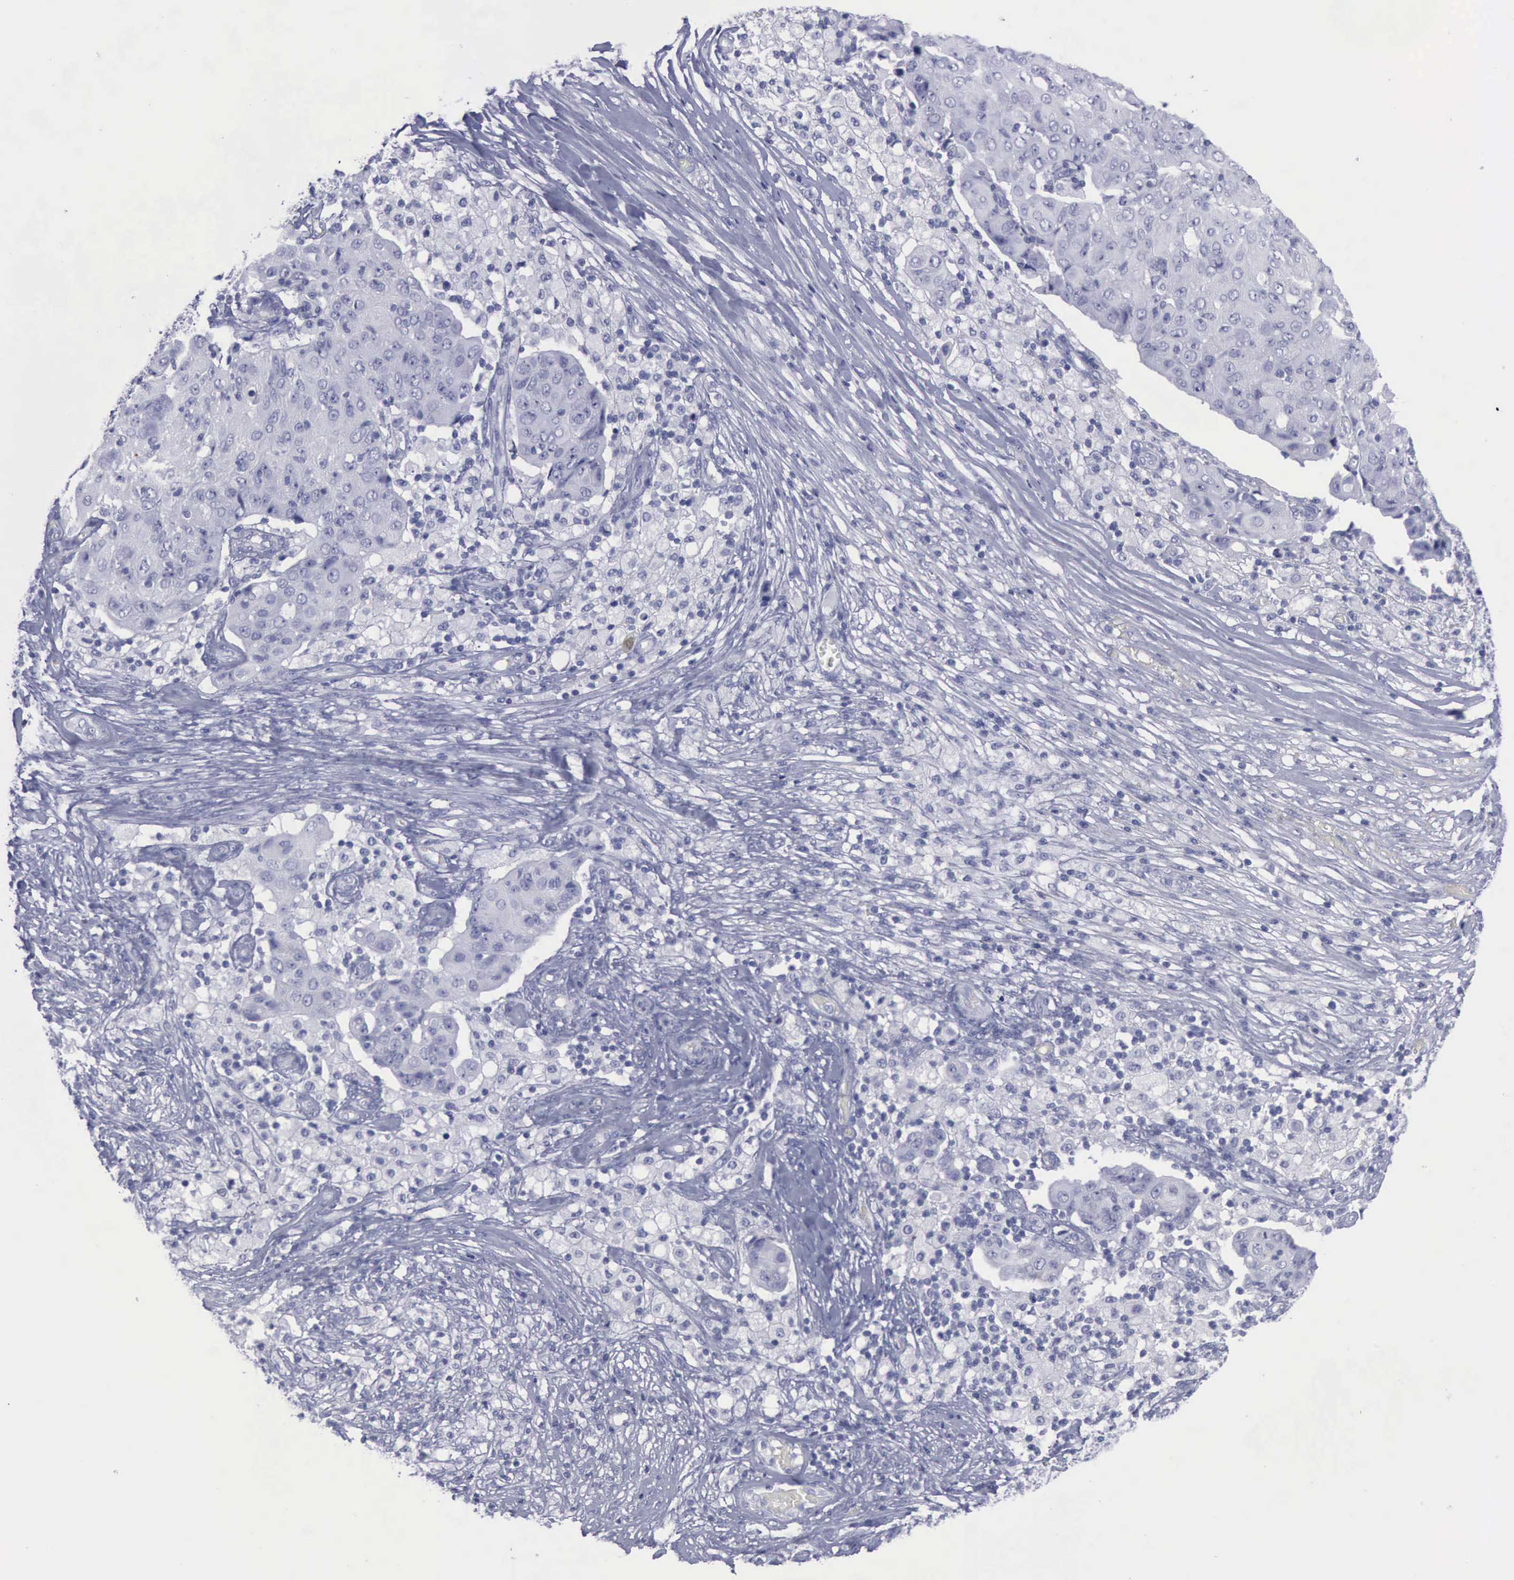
{"staining": {"intensity": "negative", "quantity": "none", "location": "none"}, "tissue": "ovarian cancer", "cell_type": "Tumor cells", "image_type": "cancer", "snomed": [{"axis": "morphology", "description": "Carcinoma, endometroid"}, {"axis": "topography", "description": "Ovary"}], "caption": "The photomicrograph exhibits no significant expression in tumor cells of ovarian cancer.", "gene": "KRT13", "patient": {"sex": "female", "age": 42}}